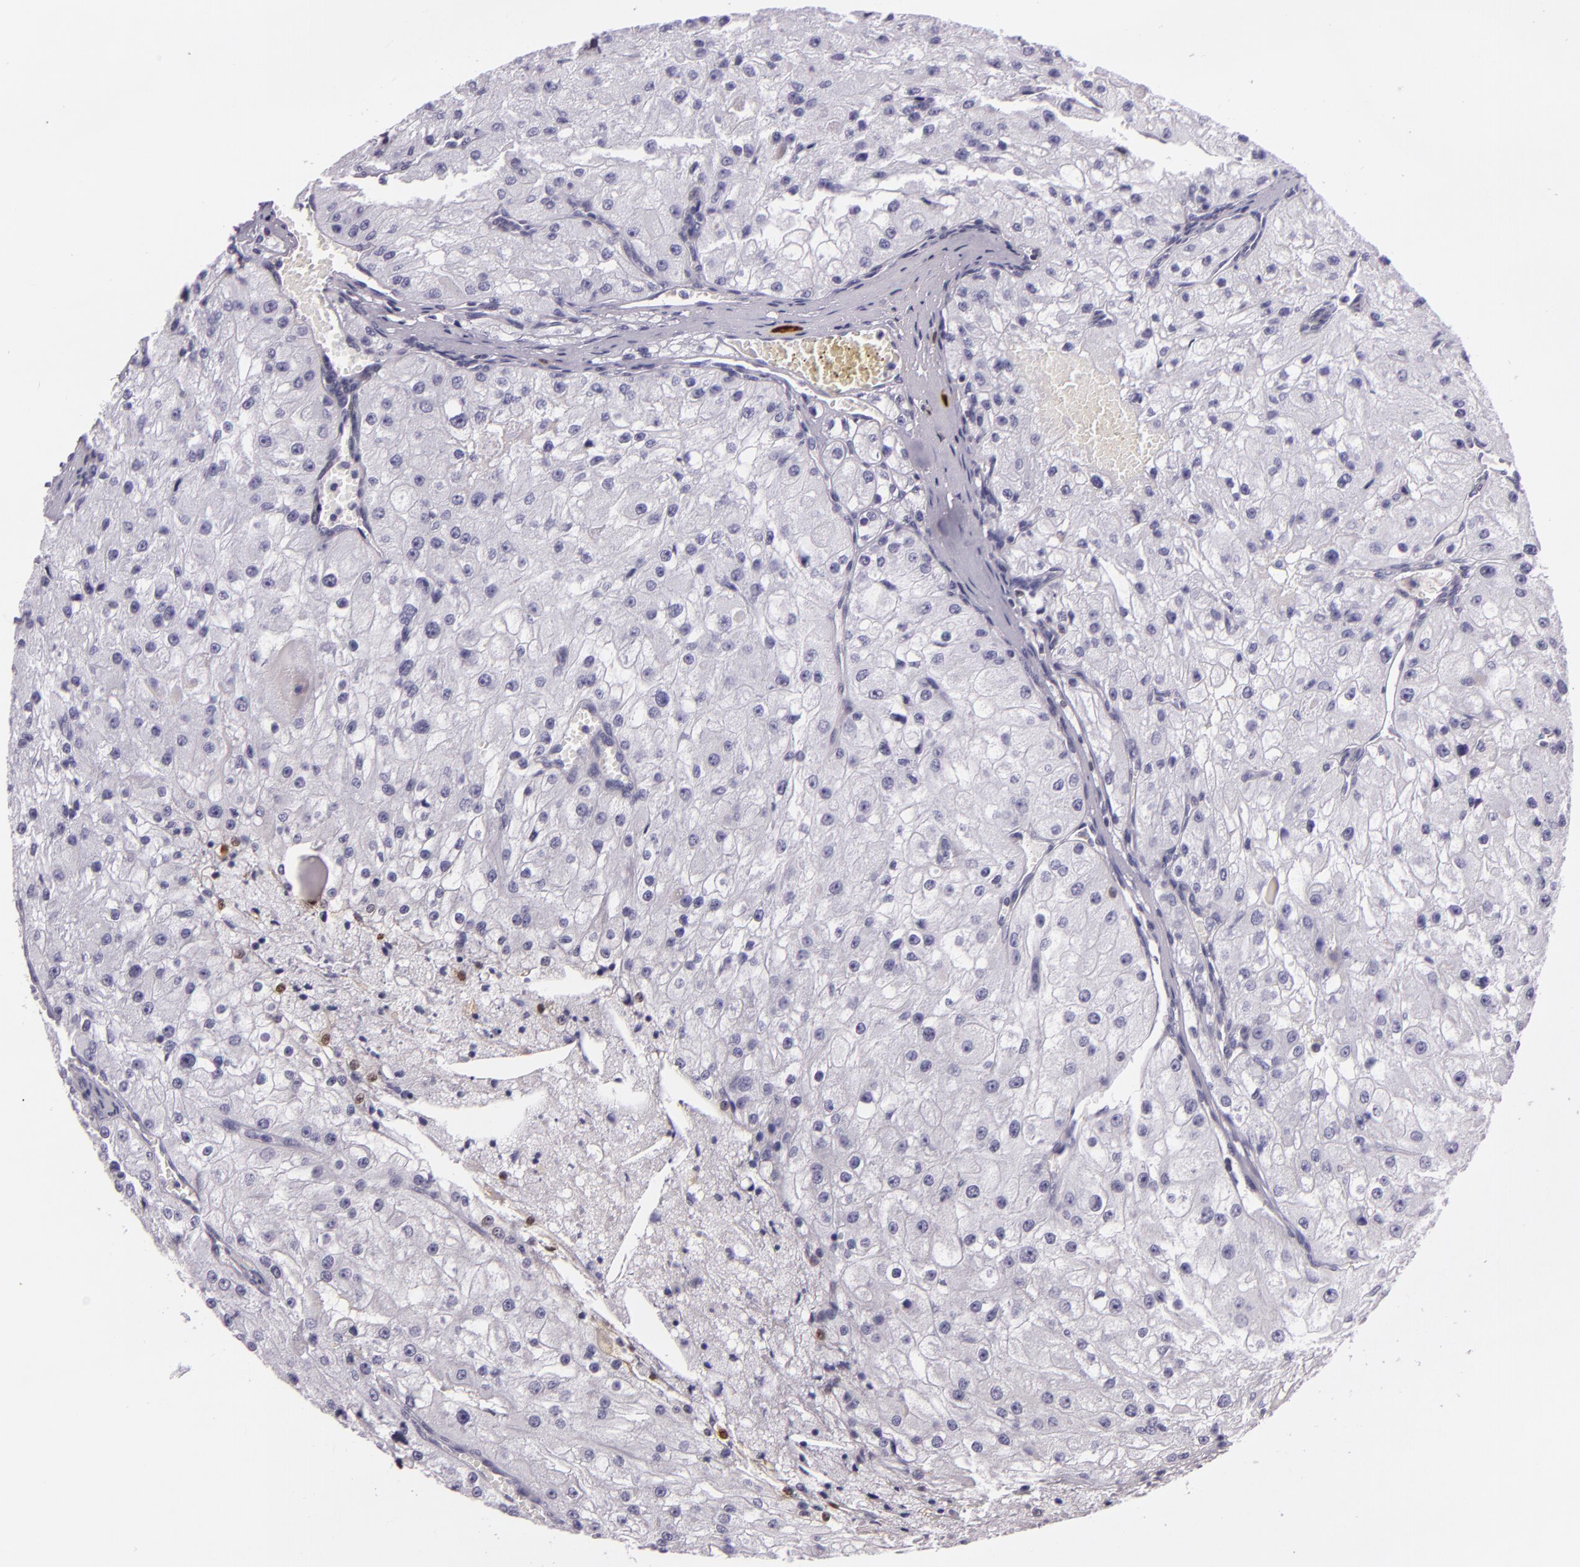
{"staining": {"intensity": "negative", "quantity": "none", "location": "none"}, "tissue": "renal cancer", "cell_type": "Tumor cells", "image_type": "cancer", "snomed": [{"axis": "morphology", "description": "Adenocarcinoma, NOS"}, {"axis": "topography", "description": "Kidney"}], "caption": "There is no significant staining in tumor cells of renal adenocarcinoma.", "gene": "MT1A", "patient": {"sex": "female", "age": 74}}